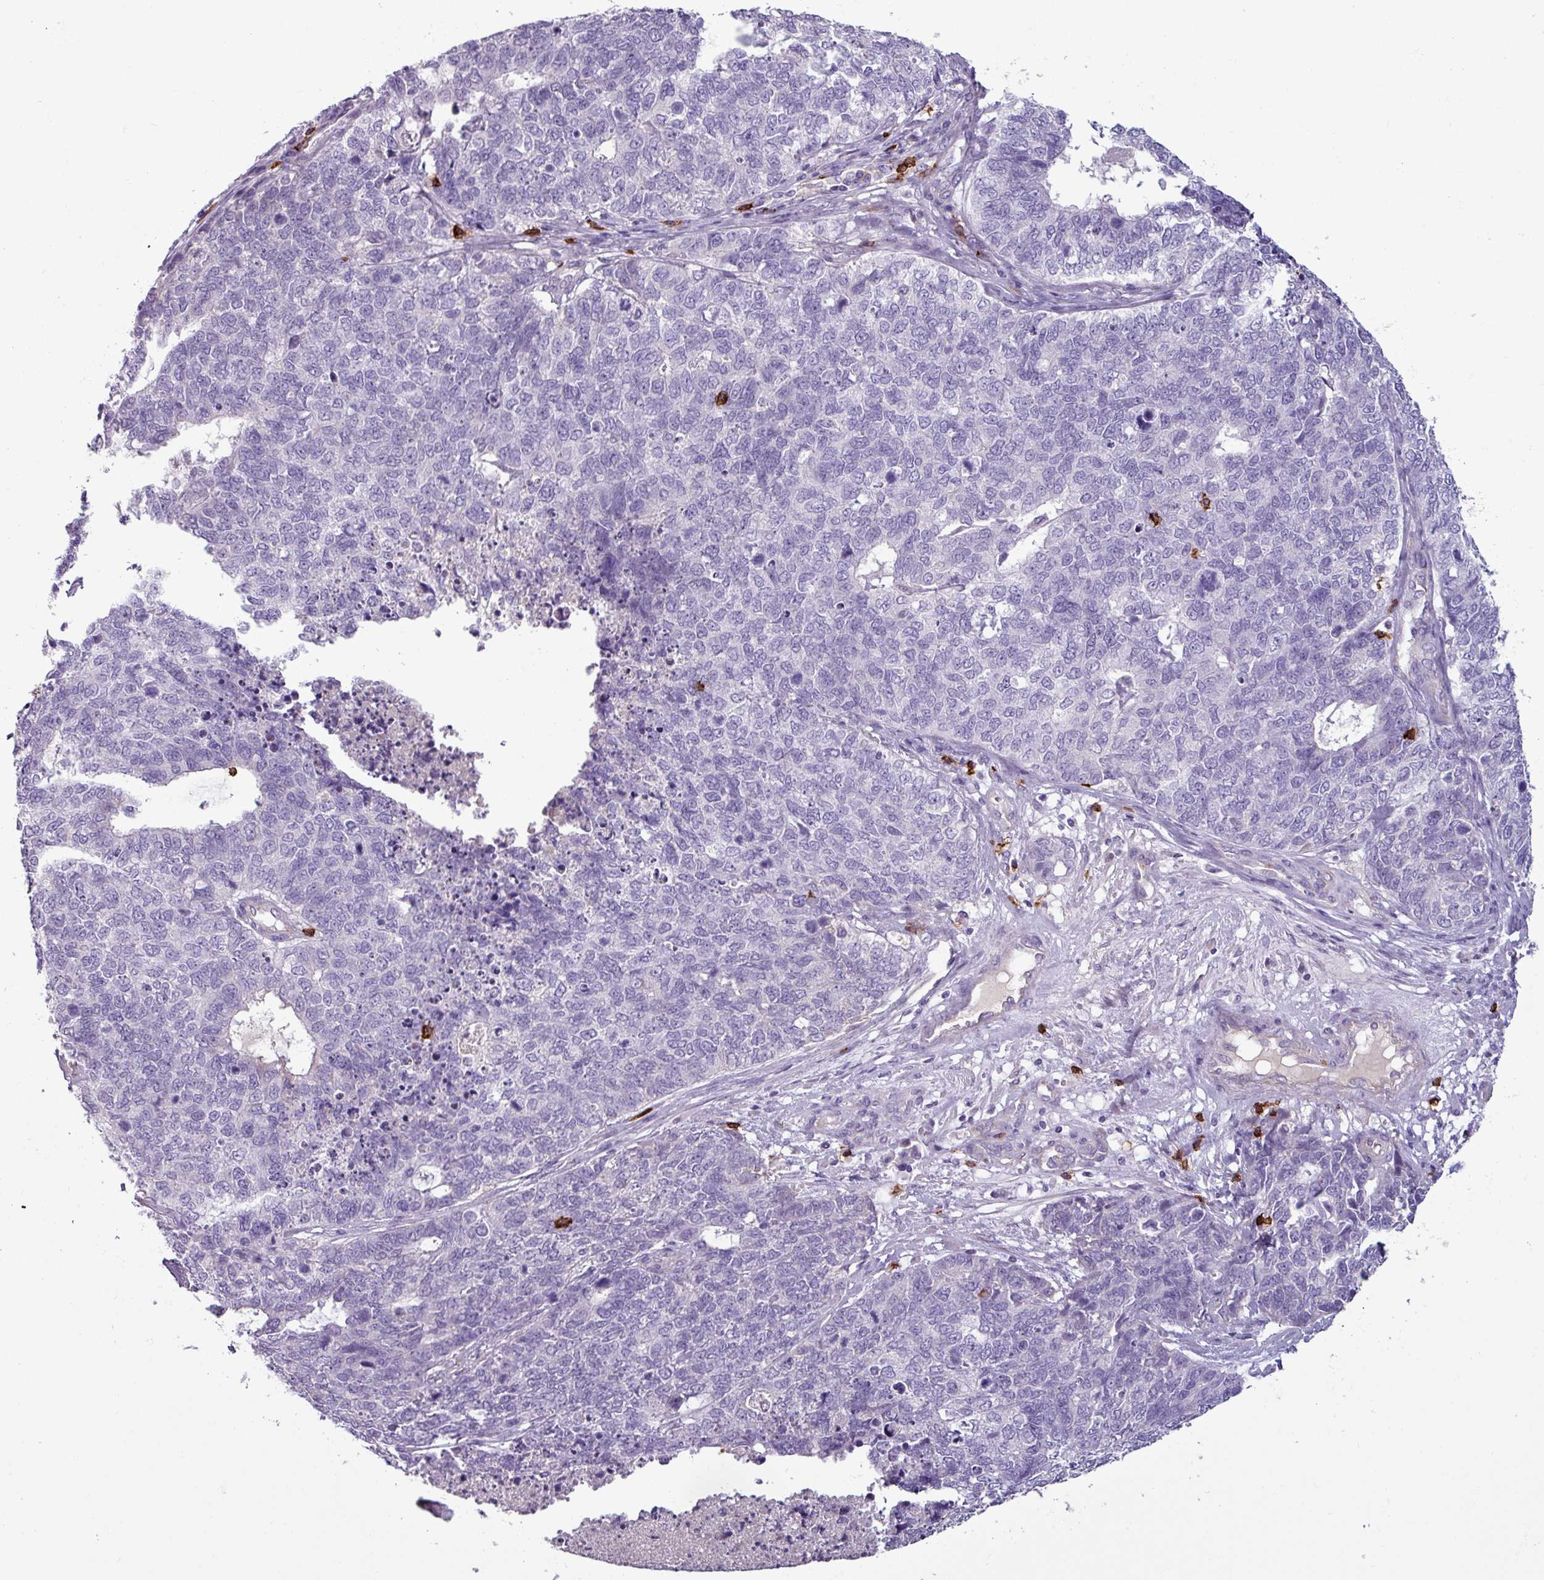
{"staining": {"intensity": "negative", "quantity": "none", "location": "none"}, "tissue": "cervical cancer", "cell_type": "Tumor cells", "image_type": "cancer", "snomed": [{"axis": "morphology", "description": "Squamous cell carcinoma, NOS"}, {"axis": "topography", "description": "Cervix"}], "caption": "An immunohistochemistry (IHC) image of cervical cancer (squamous cell carcinoma) is shown. There is no staining in tumor cells of cervical cancer (squamous cell carcinoma).", "gene": "CD8A", "patient": {"sex": "female", "age": 63}}